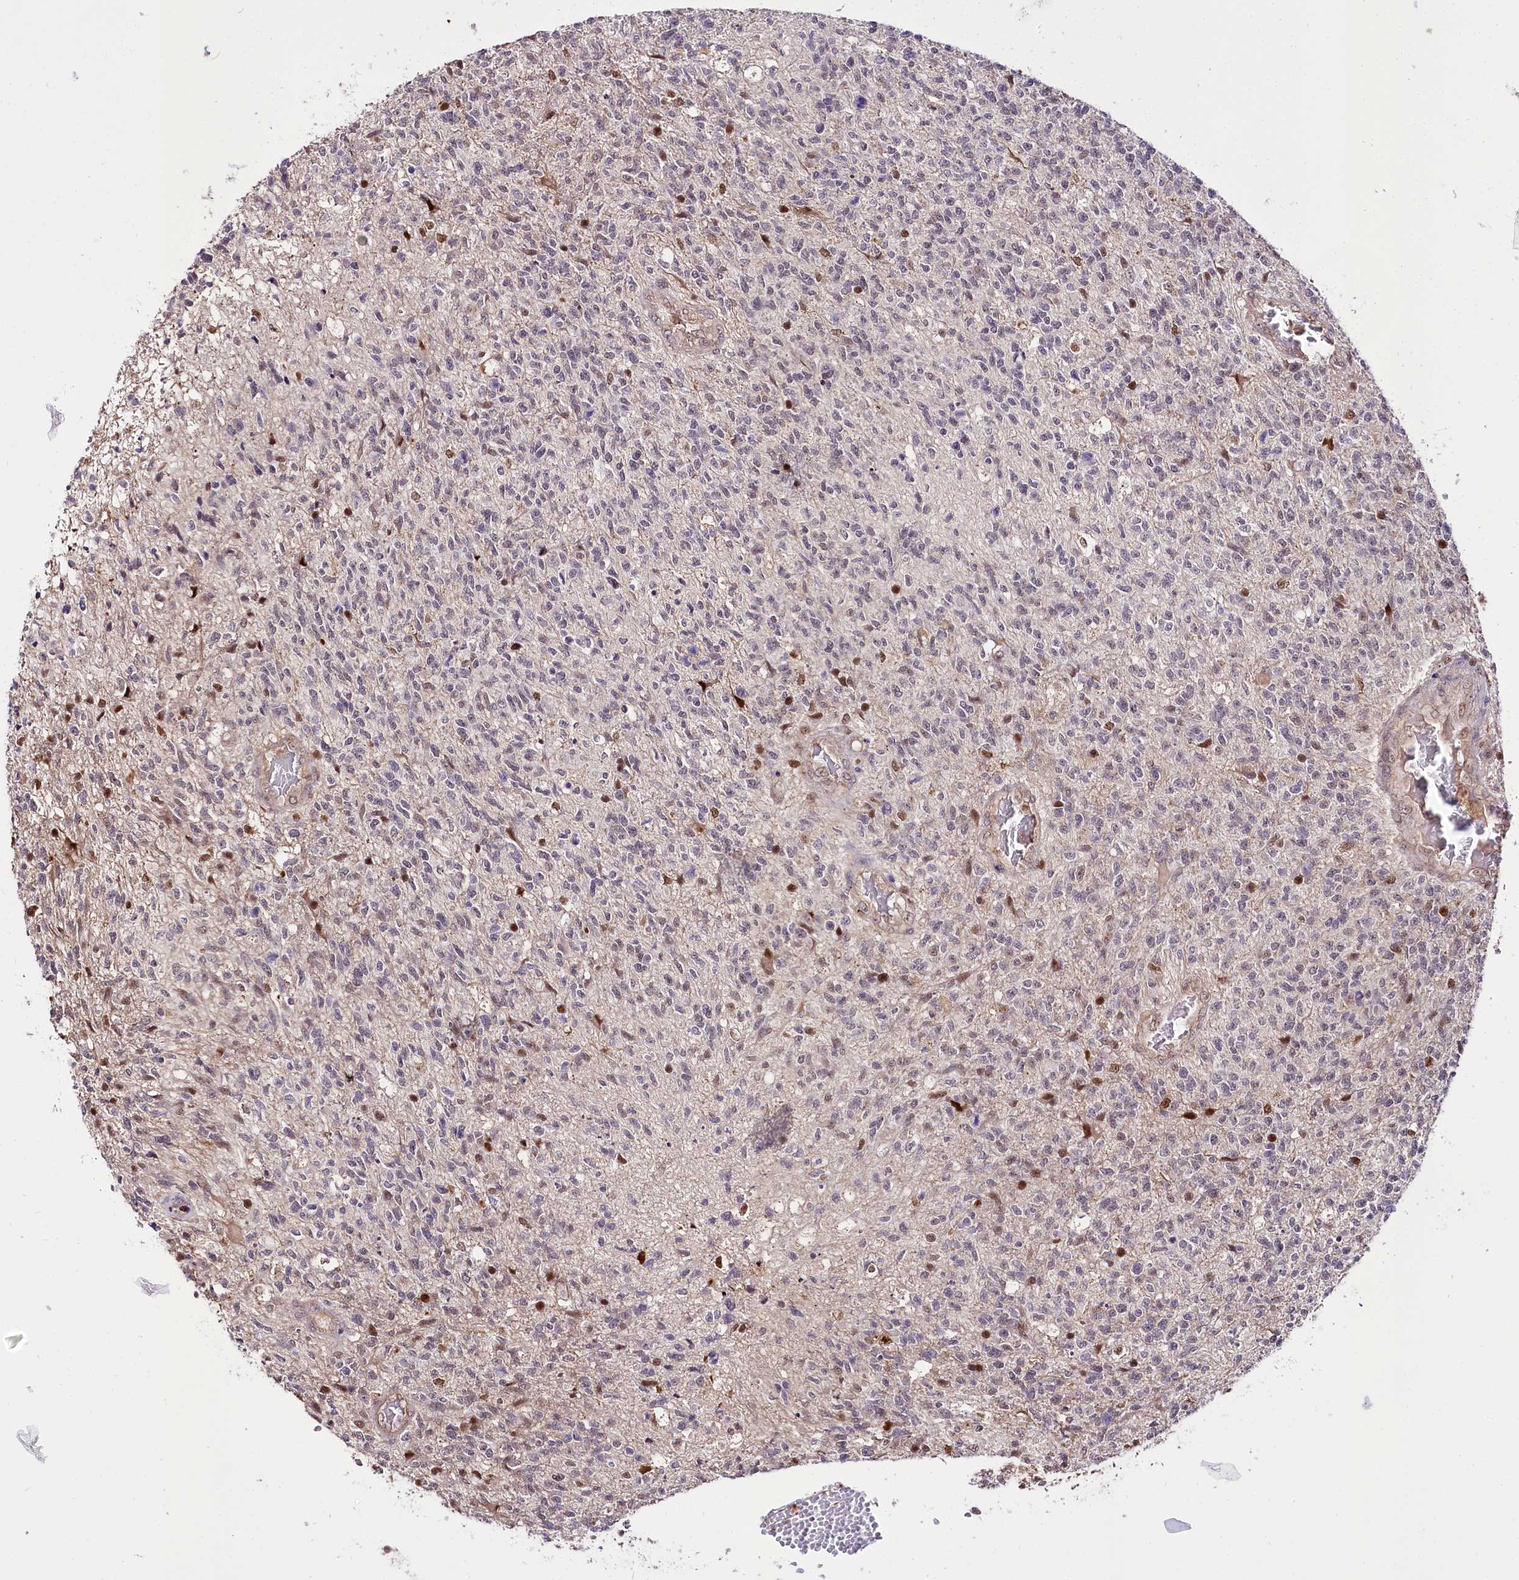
{"staining": {"intensity": "negative", "quantity": "none", "location": "none"}, "tissue": "glioma", "cell_type": "Tumor cells", "image_type": "cancer", "snomed": [{"axis": "morphology", "description": "Glioma, malignant, High grade"}, {"axis": "topography", "description": "Brain"}], "caption": "There is no significant staining in tumor cells of glioma.", "gene": "GNL3L", "patient": {"sex": "male", "age": 56}}